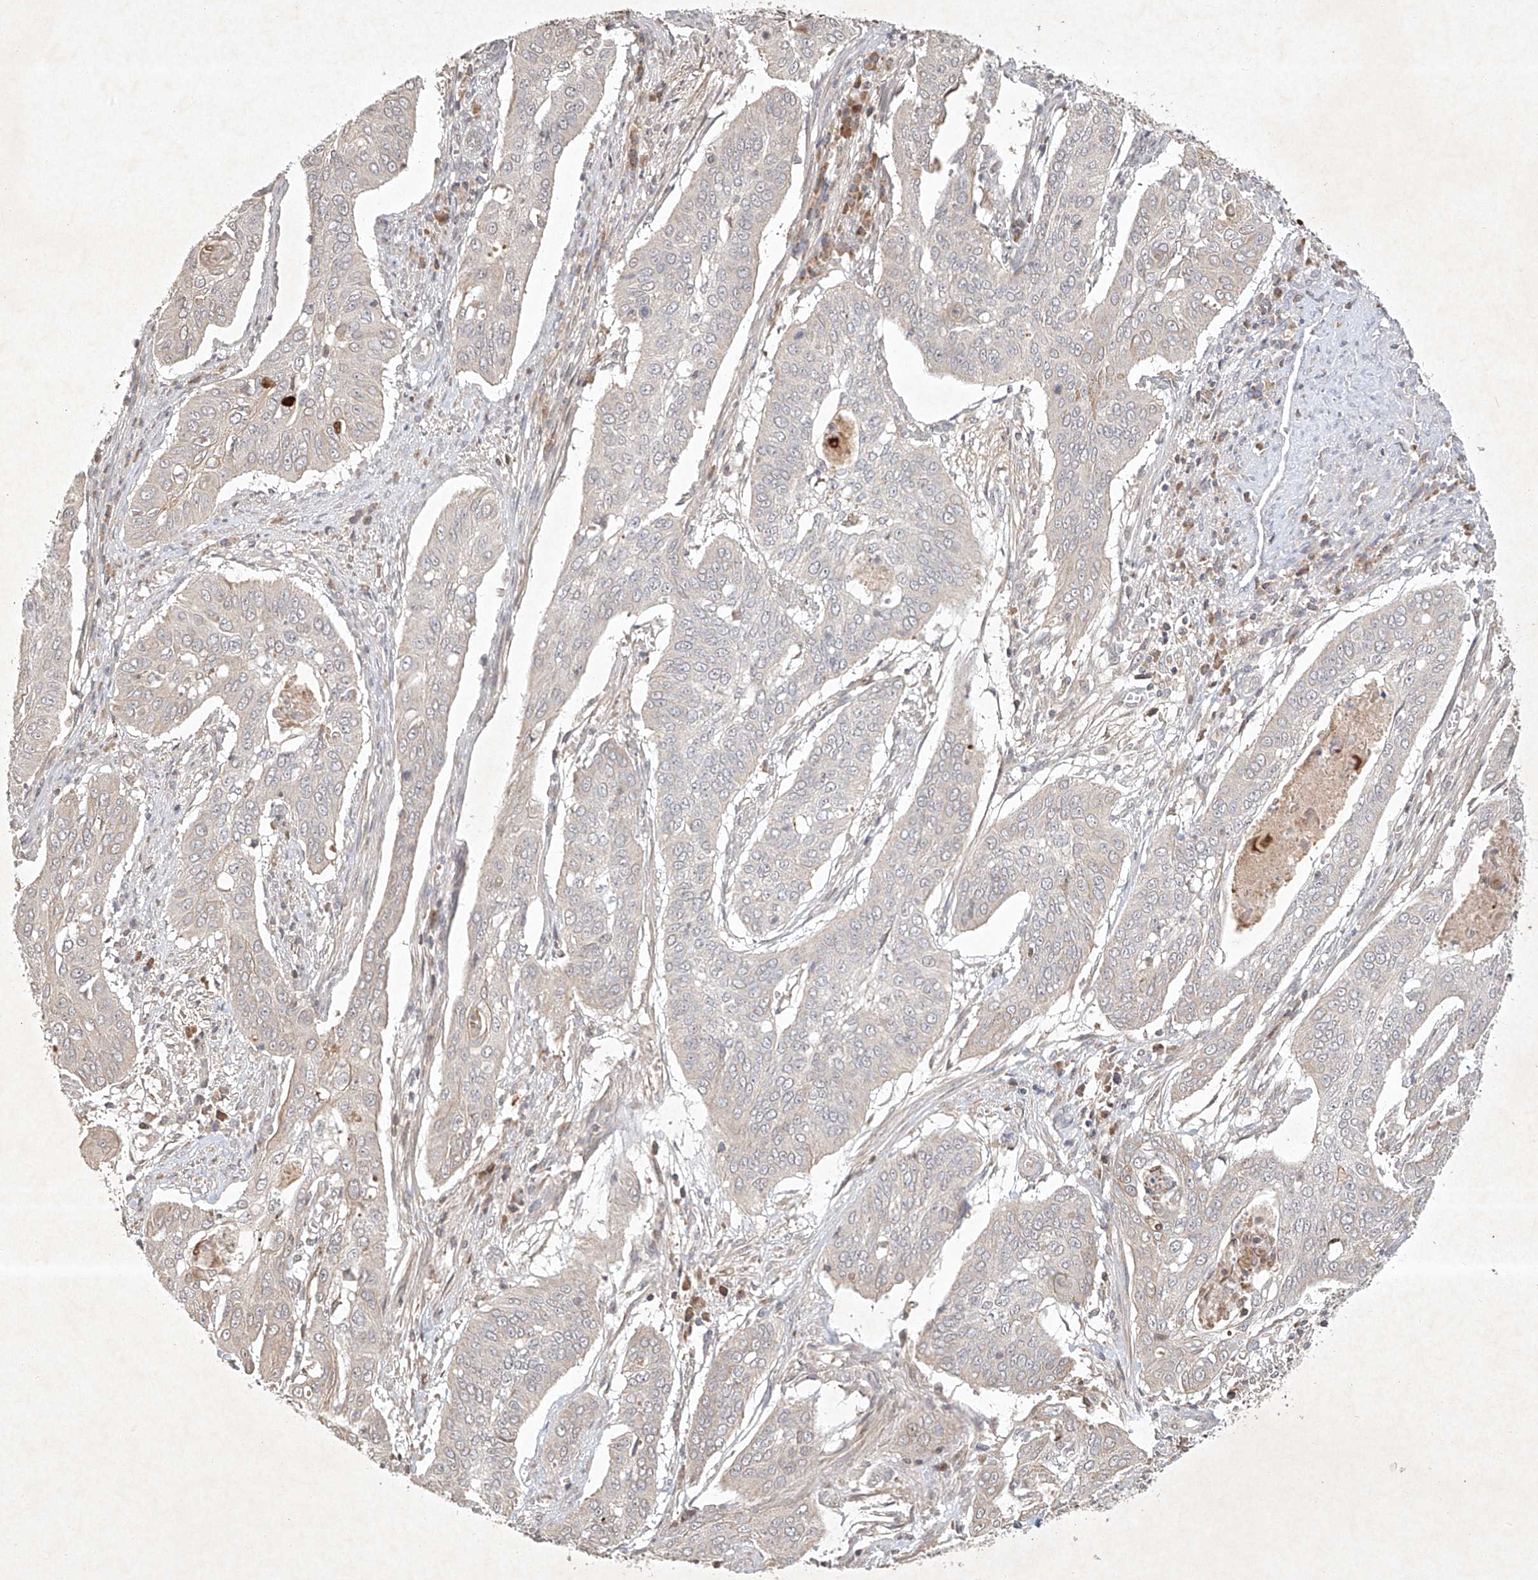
{"staining": {"intensity": "negative", "quantity": "none", "location": "none"}, "tissue": "cervical cancer", "cell_type": "Tumor cells", "image_type": "cancer", "snomed": [{"axis": "morphology", "description": "Squamous cell carcinoma, NOS"}, {"axis": "topography", "description": "Cervix"}], "caption": "Human squamous cell carcinoma (cervical) stained for a protein using IHC exhibits no staining in tumor cells.", "gene": "BTRC", "patient": {"sex": "female", "age": 39}}